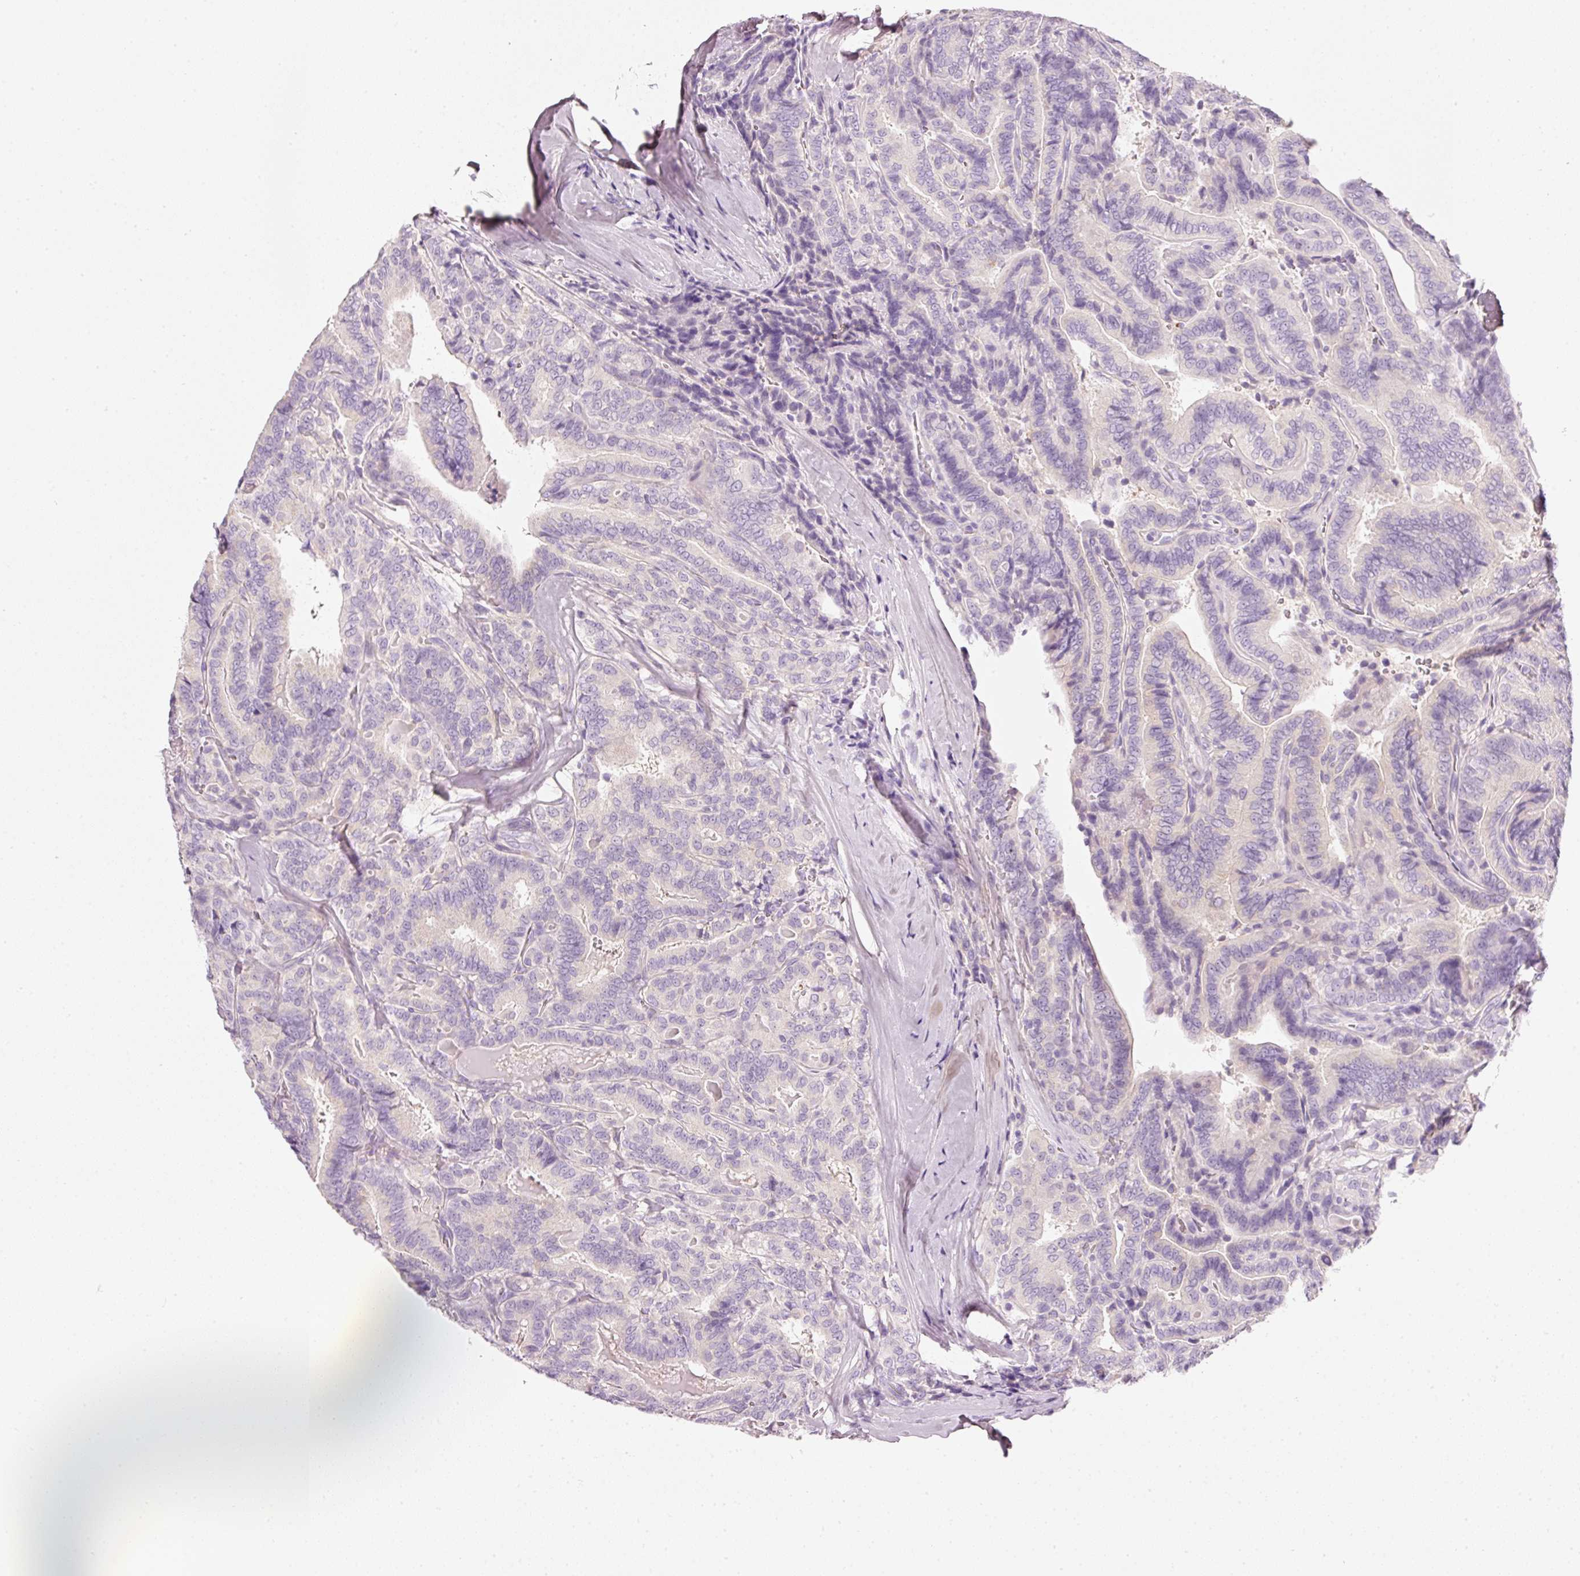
{"staining": {"intensity": "negative", "quantity": "none", "location": "none"}, "tissue": "thyroid cancer", "cell_type": "Tumor cells", "image_type": "cancer", "snomed": [{"axis": "morphology", "description": "Papillary adenocarcinoma, NOS"}, {"axis": "topography", "description": "Thyroid gland"}], "caption": "Immunohistochemical staining of human thyroid papillary adenocarcinoma exhibits no significant staining in tumor cells.", "gene": "PDXDC1", "patient": {"sex": "male", "age": 61}}